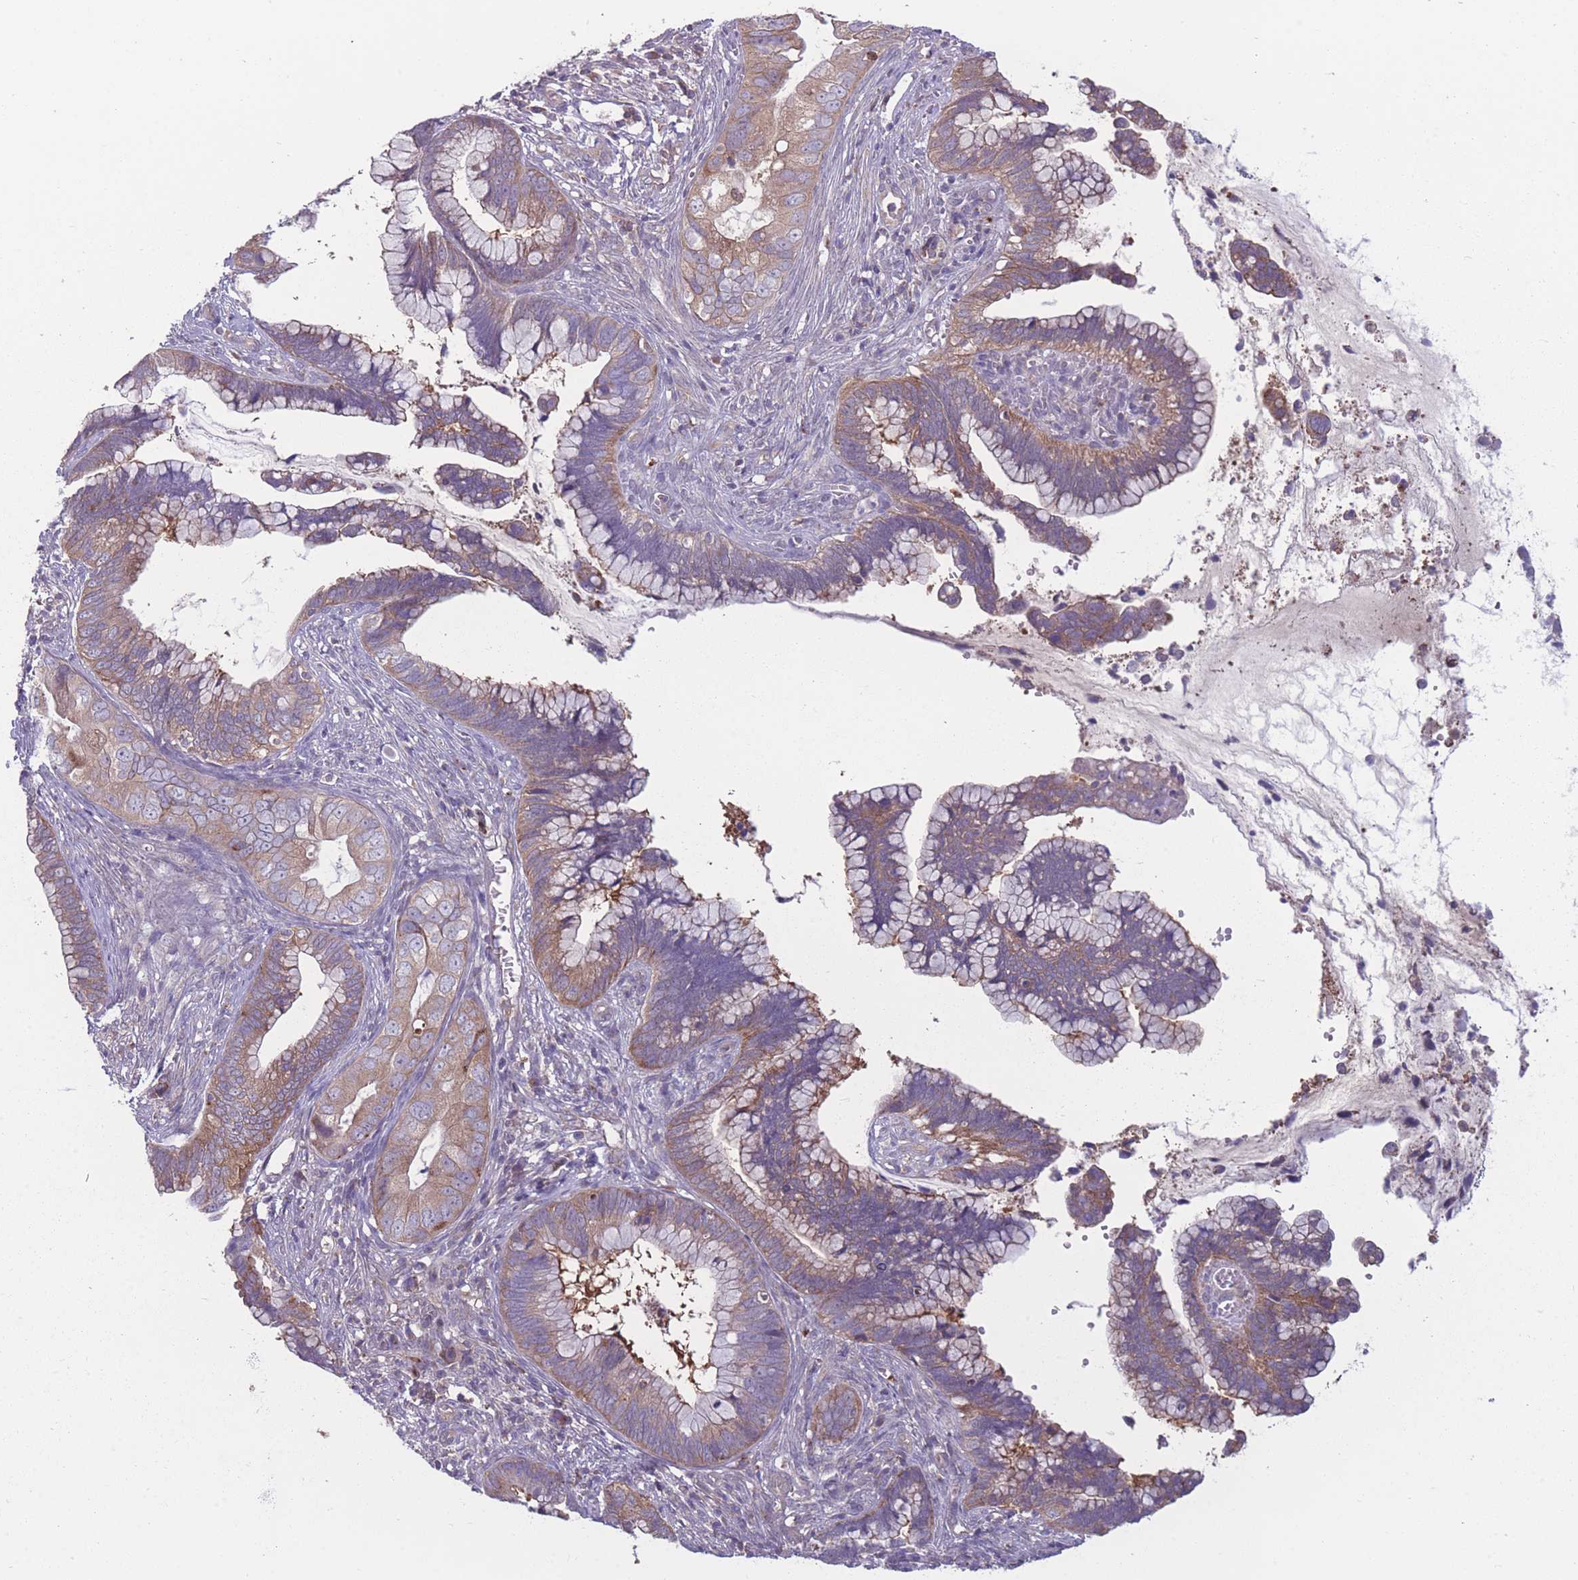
{"staining": {"intensity": "moderate", "quantity": ">75%", "location": "cytoplasmic/membranous"}, "tissue": "cervical cancer", "cell_type": "Tumor cells", "image_type": "cancer", "snomed": [{"axis": "morphology", "description": "Adenocarcinoma, NOS"}, {"axis": "topography", "description": "Cervix"}], "caption": "Human cervical cancer stained with a brown dye reveals moderate cytoplasmic/membranous positive staining in about >75% of tumor cells.", "gene": "CCT6B", "patient": {"sex": "female", "age": 44}}